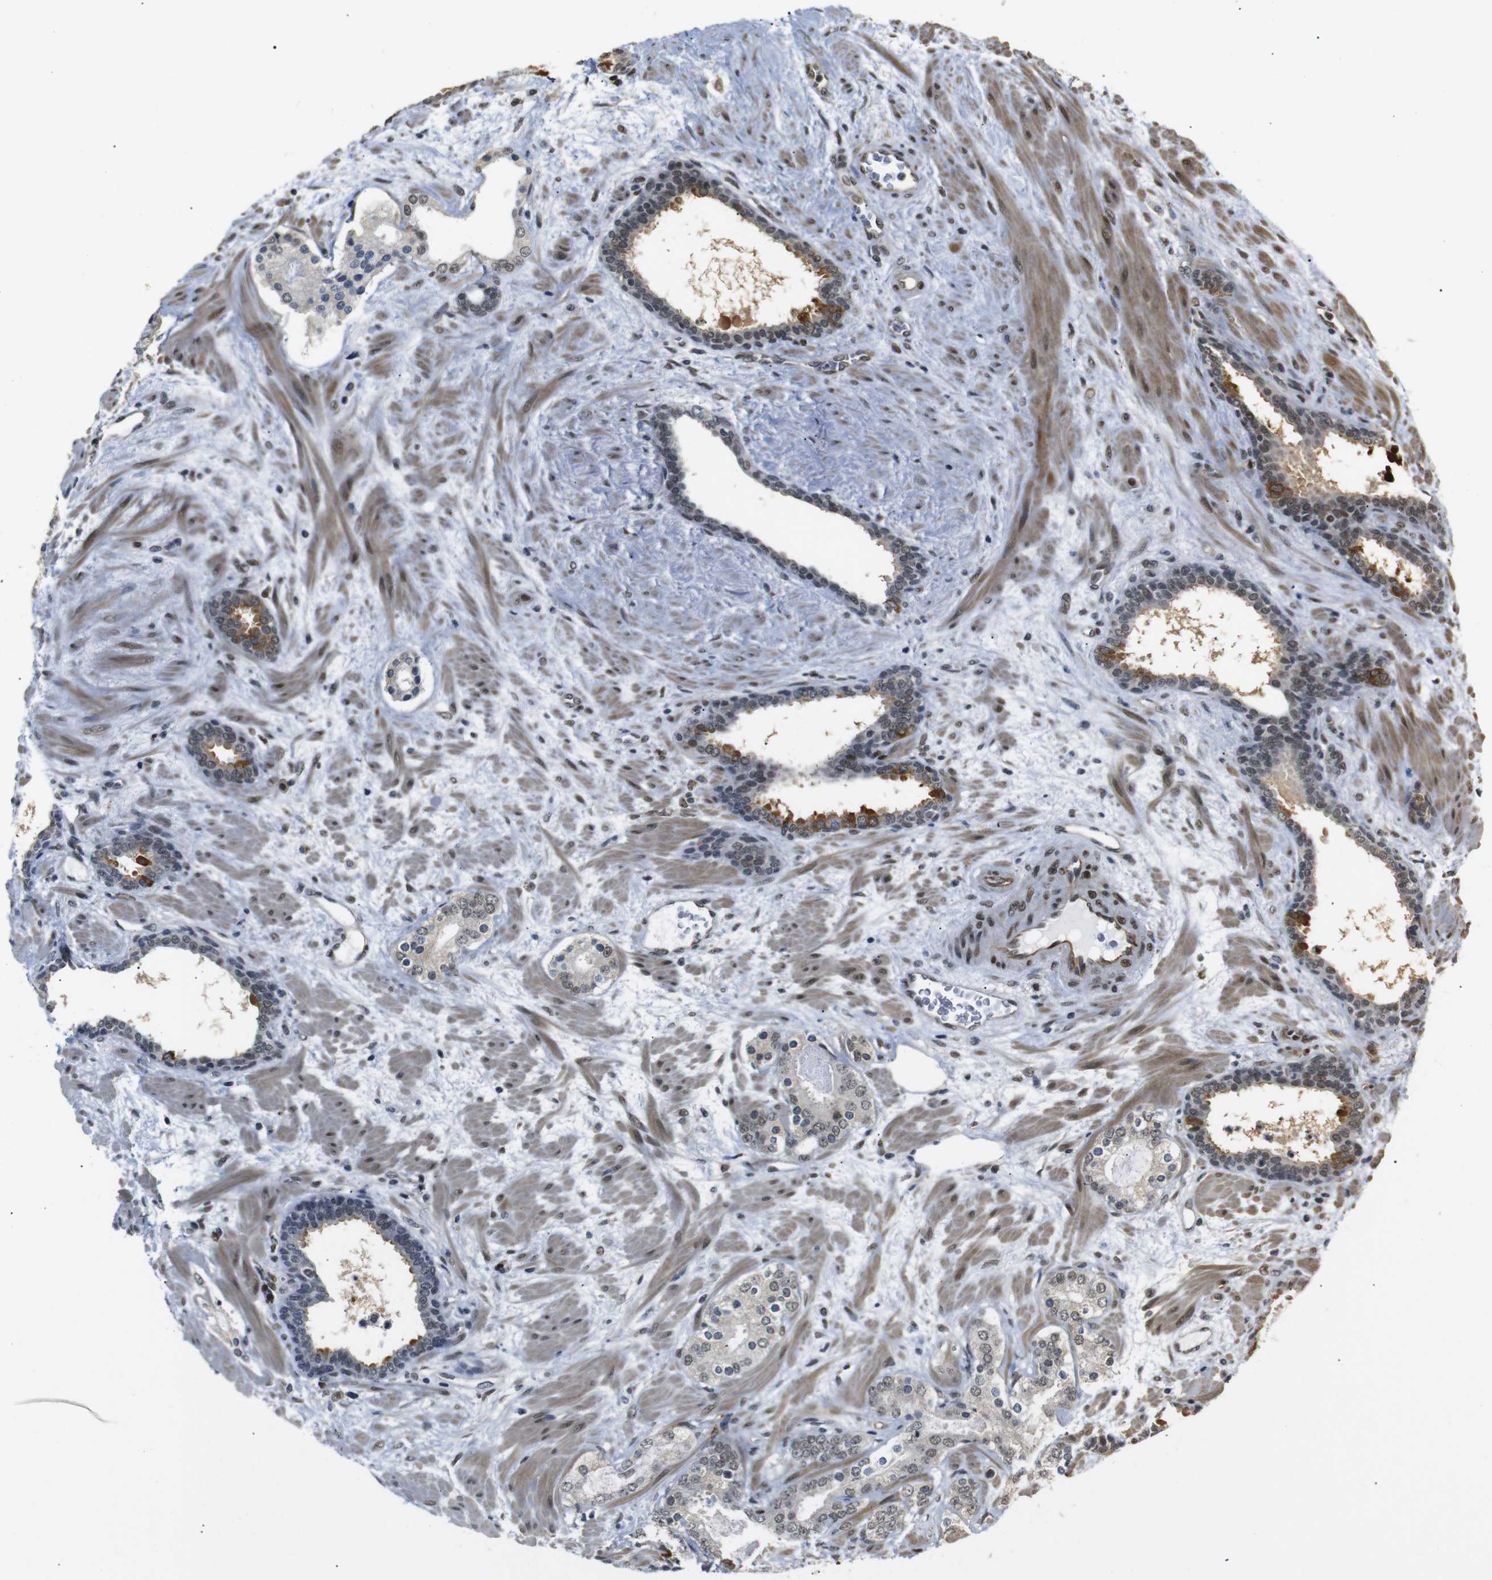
{"staining": {"intensity": "weak", "quantity": ">75%", "location": "cytoplasmic/membranous,nuclear"}, "tissue": "prostate cancer", "cell_type": "Tumor cells", "image_type": "cancer", "snomed": [{"axis": "morphology", "description": "Adenocarcinoma, Low grade"}, {"axis": "topography", "description": "Prostate"}], "caption": "Prostate cancer (adenocarcinoma (low-grade)) stained with DAB immunohistochemistry exhibits low levels of weak cytoplasmic/membranous and nuclear positivity in about >75% of tumor cells.", "gene": "TBX2", "patient": {"sex": "male", "age": 63}}